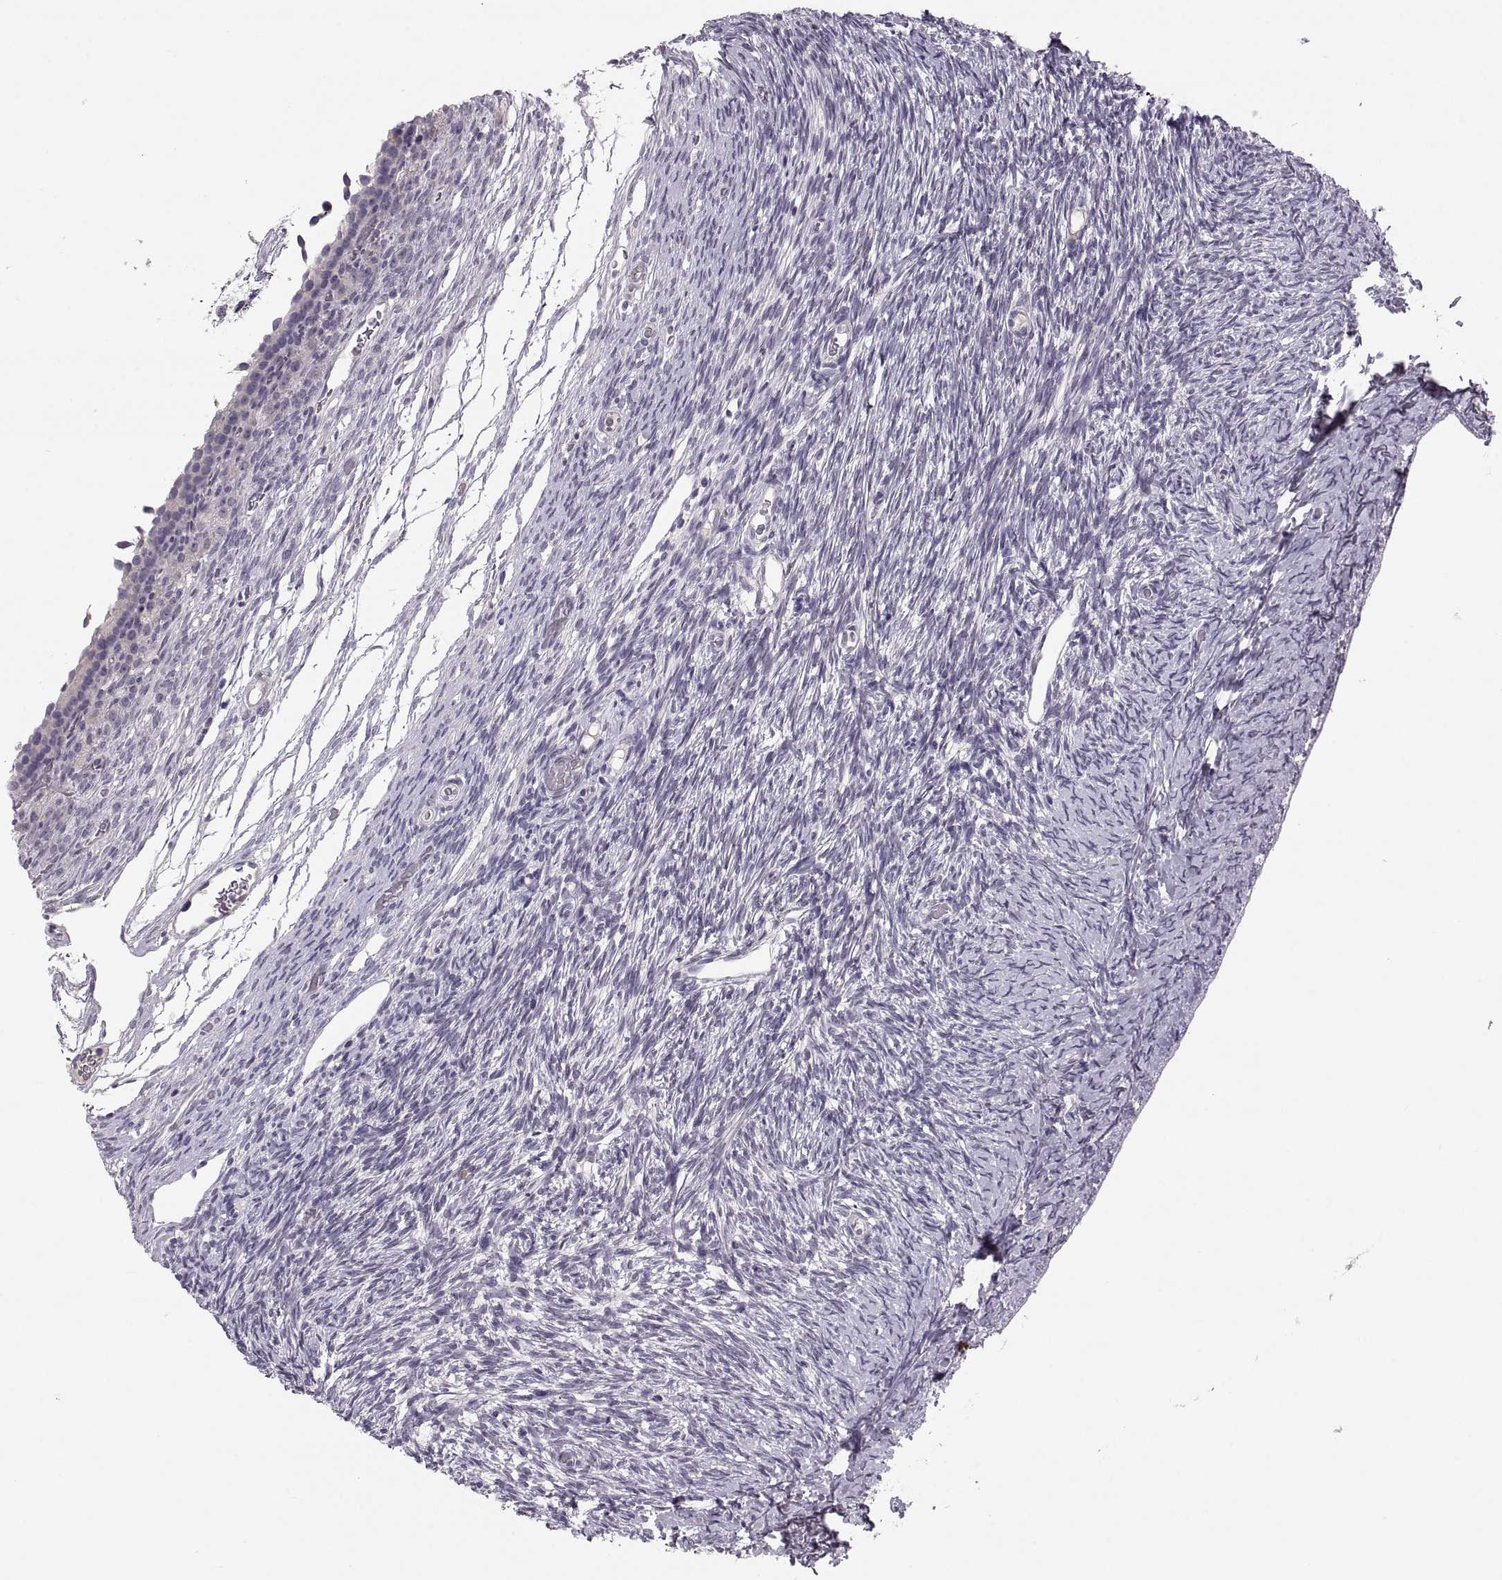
{"staining": {"intensity": "negative", "quantity": "none", "location": "none"}, "tissue": "ovary", "cell_type": "Follicle cells", "image_type": "normal", "snomed": [{"axis": "morphology", "description": "Normal tissue, NOS"}, {"axis": "topography", "description": "Ovary"}], "caption": "The micrograph shows no significant staining in follicle cells of ovary.", "gene": "ADH6", "patient": {"sex": "female", "age": 39}}